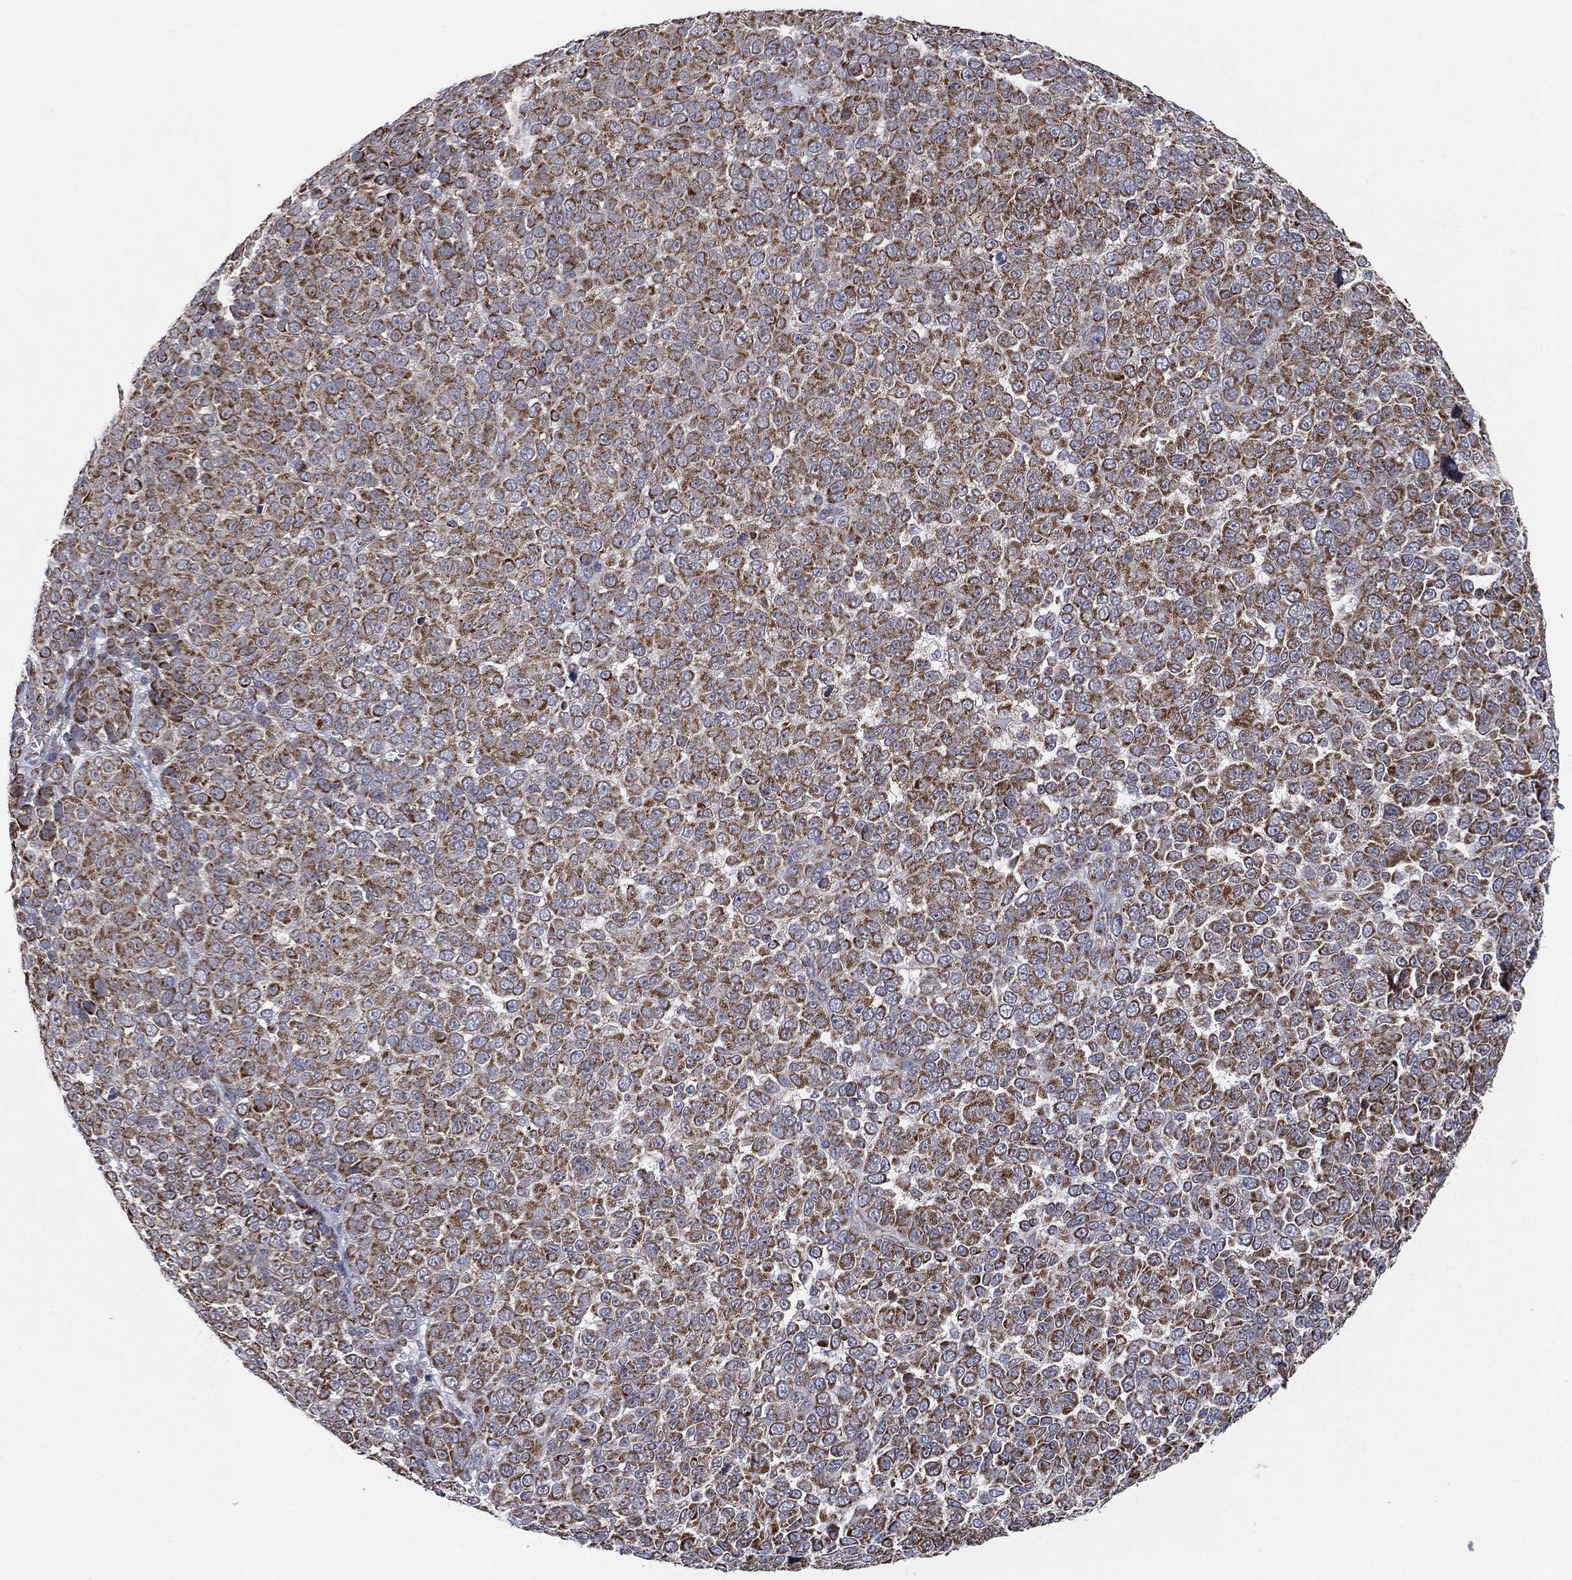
{"staining": {"intensity": "strong", "quantity": ">75%", "location": "cytoplasmic/membranous"}, "tissue": "melanoma", "cell_type": "Tumor cells", "image_type": "cancer", "snomed": [{"axis": "morphology", "description": "Malignant melanoma, NOS"}, {"axis": "topography", "description": "Skin"}], "caption": "Melanoma was stained to show a protein in brown. There is high levels of strong cytoplasmic/membranous expression in approximately >75% of tumor cells.", "gene": "PSMG4", "patient": {"sex": "female", "age": 95}}